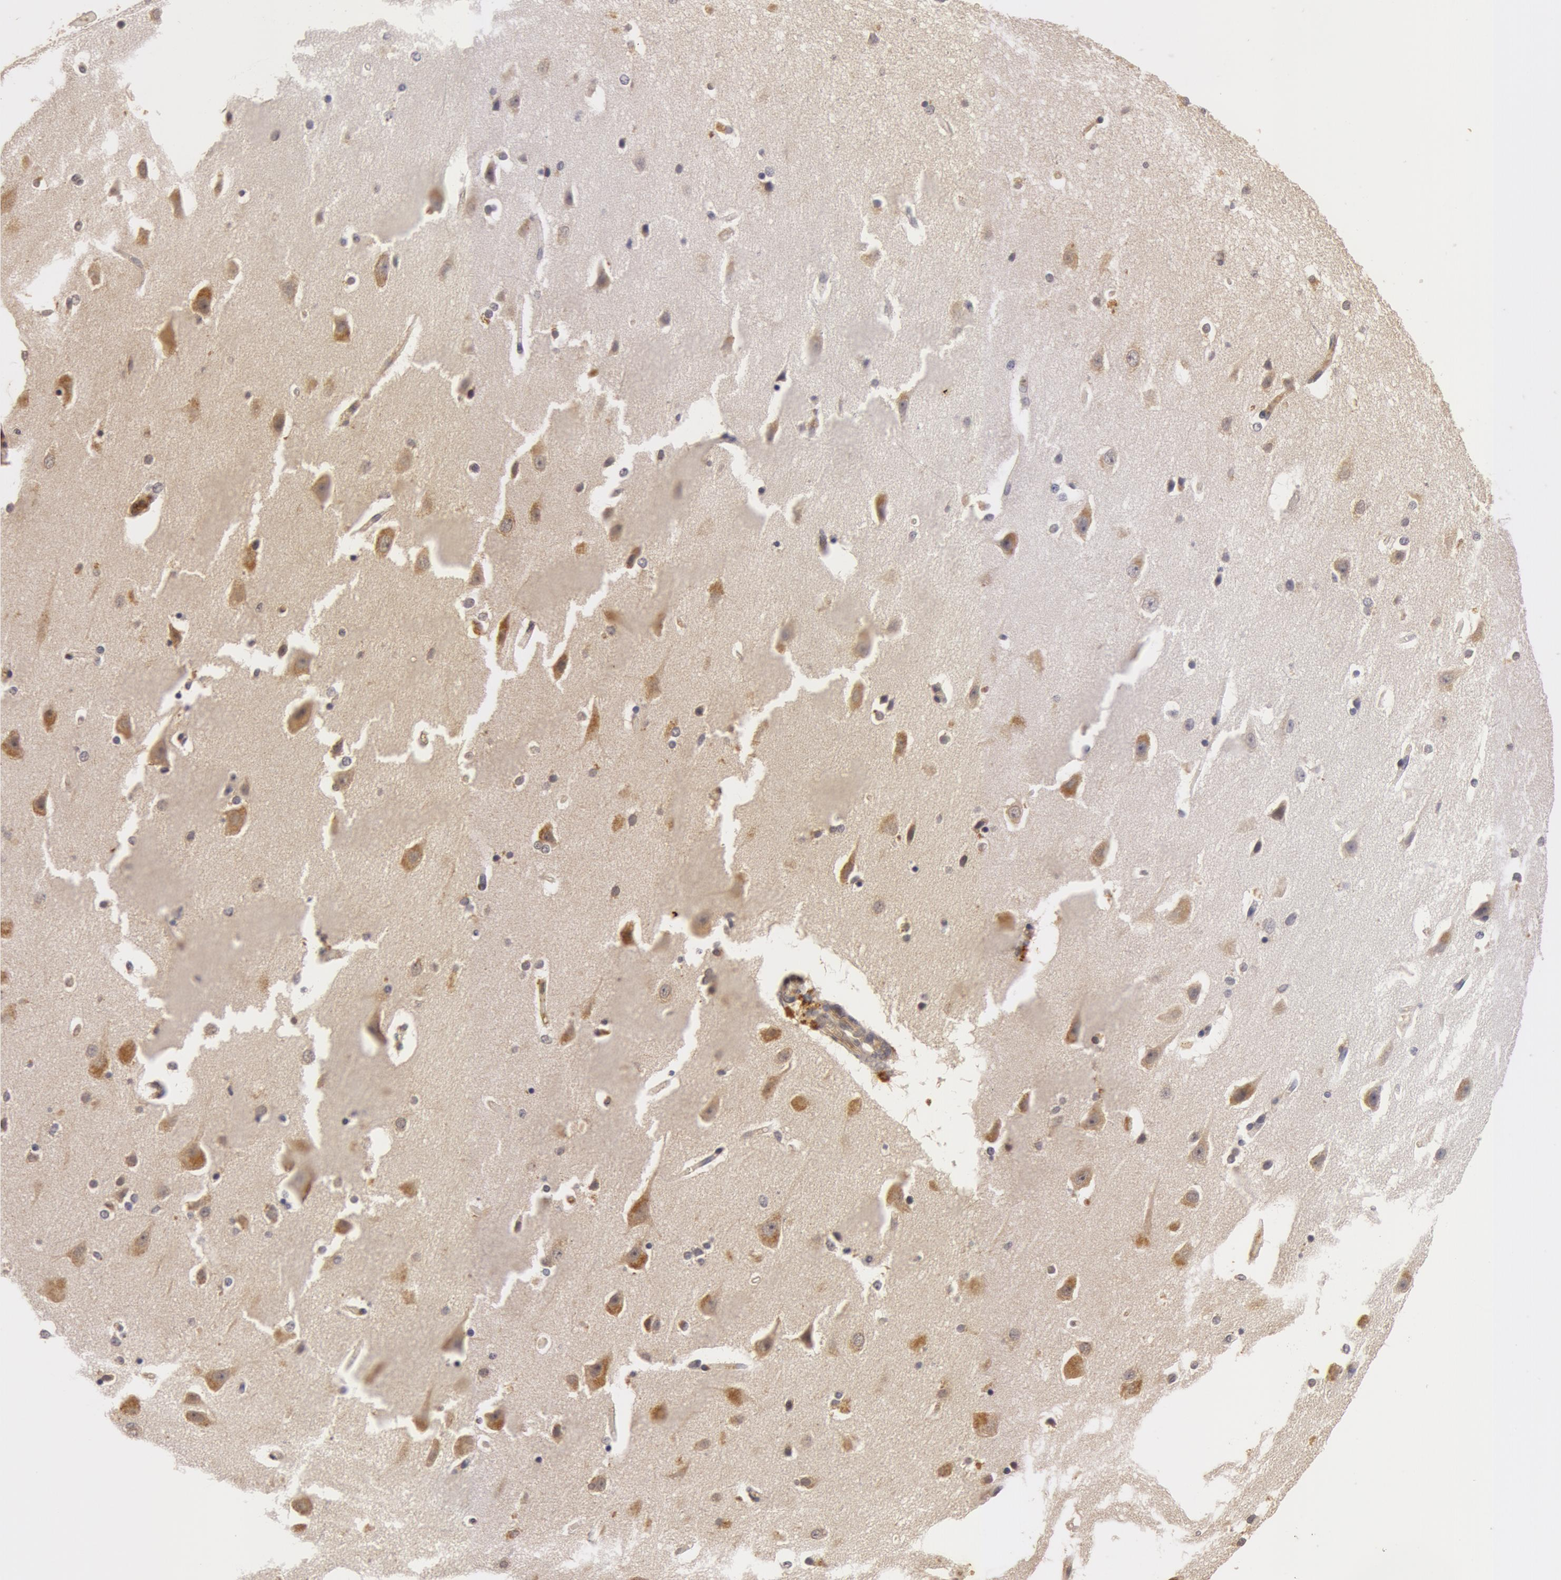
{"staining": {"intensity": "negative", "quantity": "none", "location": "none"}, "tissue": "caudate", "cell_type": "Glial cells", "image_type": "normal", "snomed": [{"axis": "morphology", "description": "Normal tissue, NOS"}, {"axis": "topography", "description": "Lateral ventricle wall"}], "caption": "Glial cells show no significant positivity in unremarkable caudate. (DAB immunohistochemistry visualized using brightfield microscopy, high magnification).", "gene": "BCHE", "patient": {"sex": "female", "age": 54}}